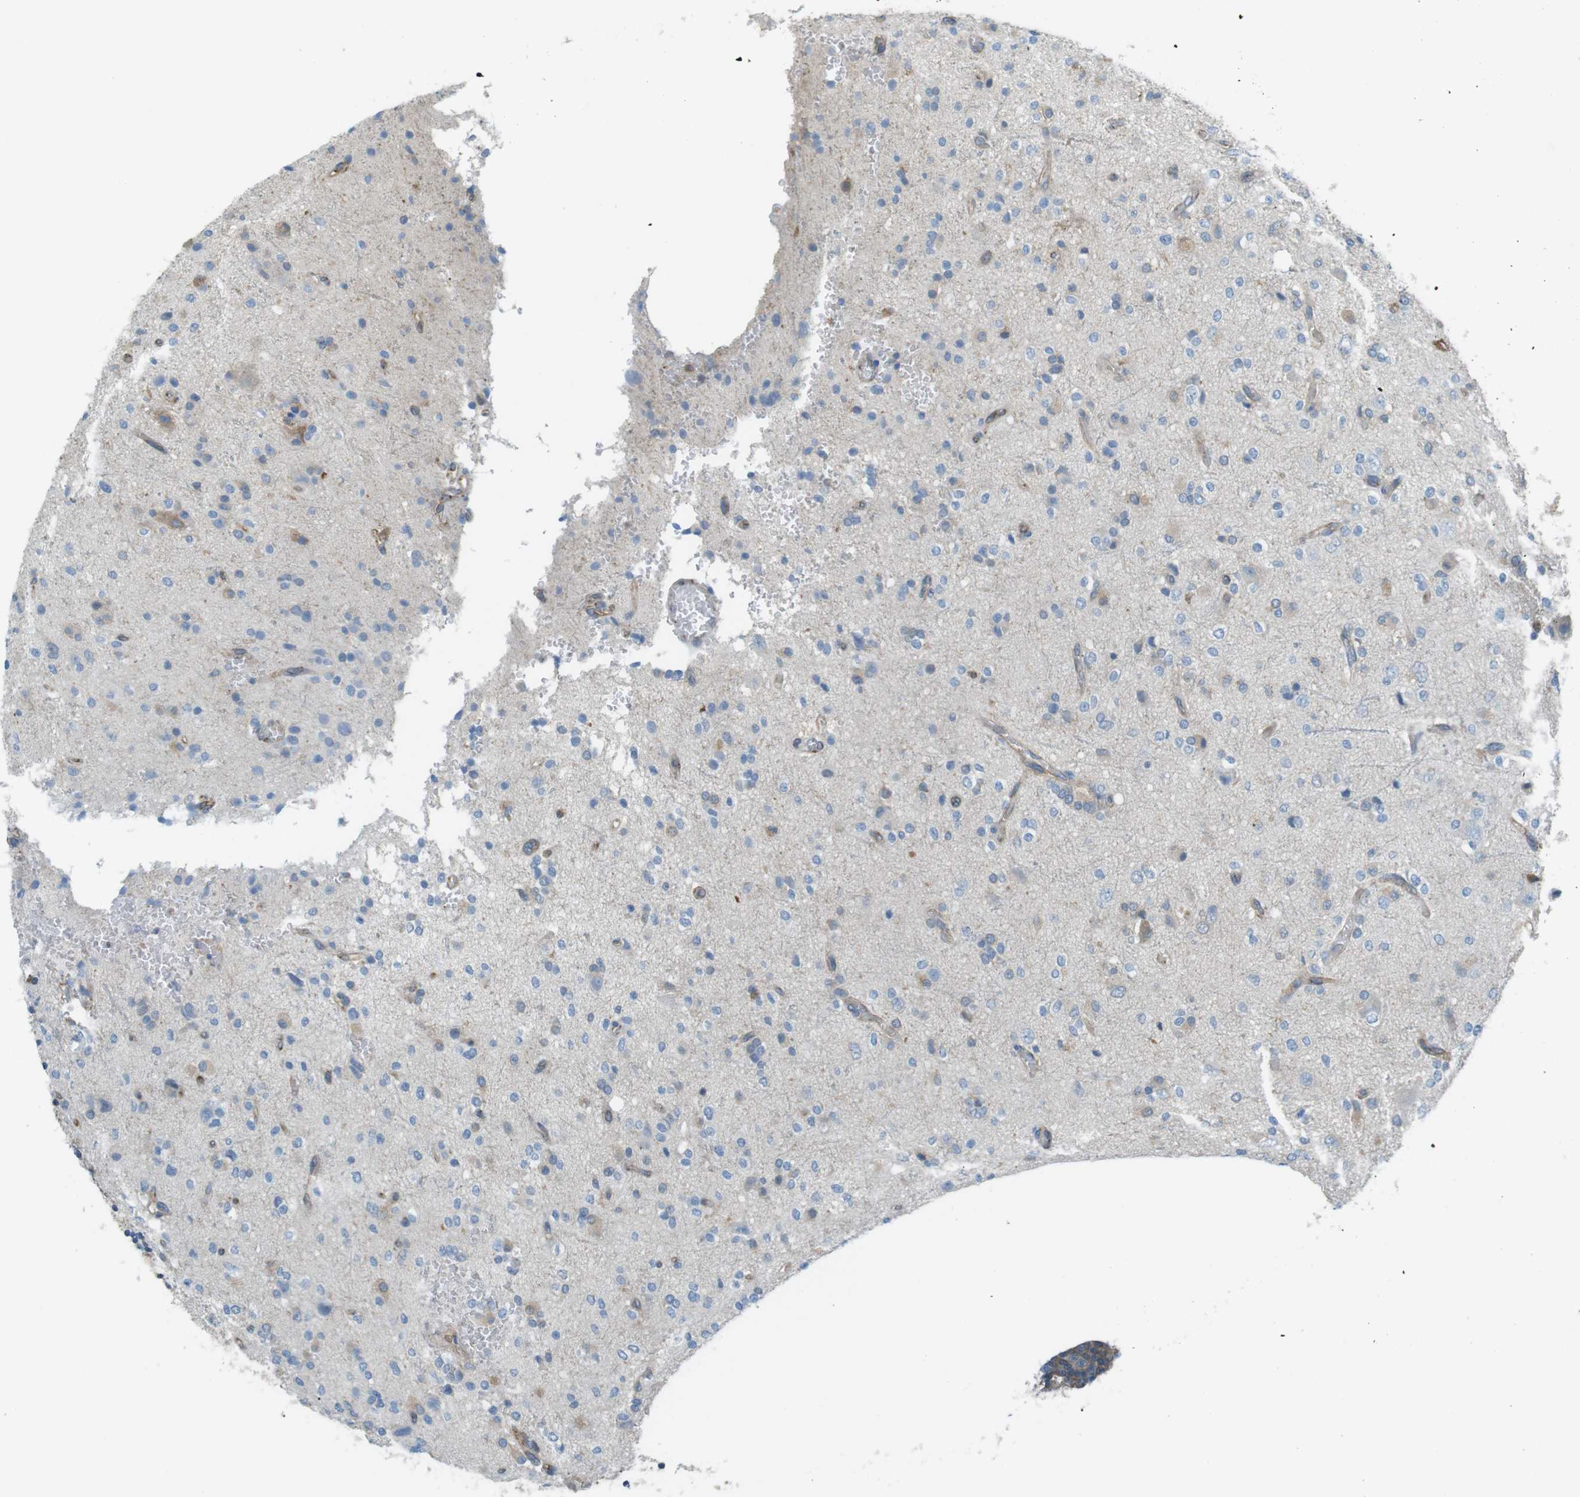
{"staining": {"intensity": "weak", "quantity": "<25%", "location": "cytoplasmic/membranous"}, "tissue": "glioma", "cell_type": "Tumor cells", "image_type": "cancer", "snomed": [{"axis": "morphology", "description": "Glioma, malignant, High grade"}, {"axis": "topography", "description": "Brain"}], "caption": "Immunohistochemical staining of human glioma exhibits no significant expression in tumor cells.", "gene": "PEPD", "patient": {"sex": "male", "age": 47}}